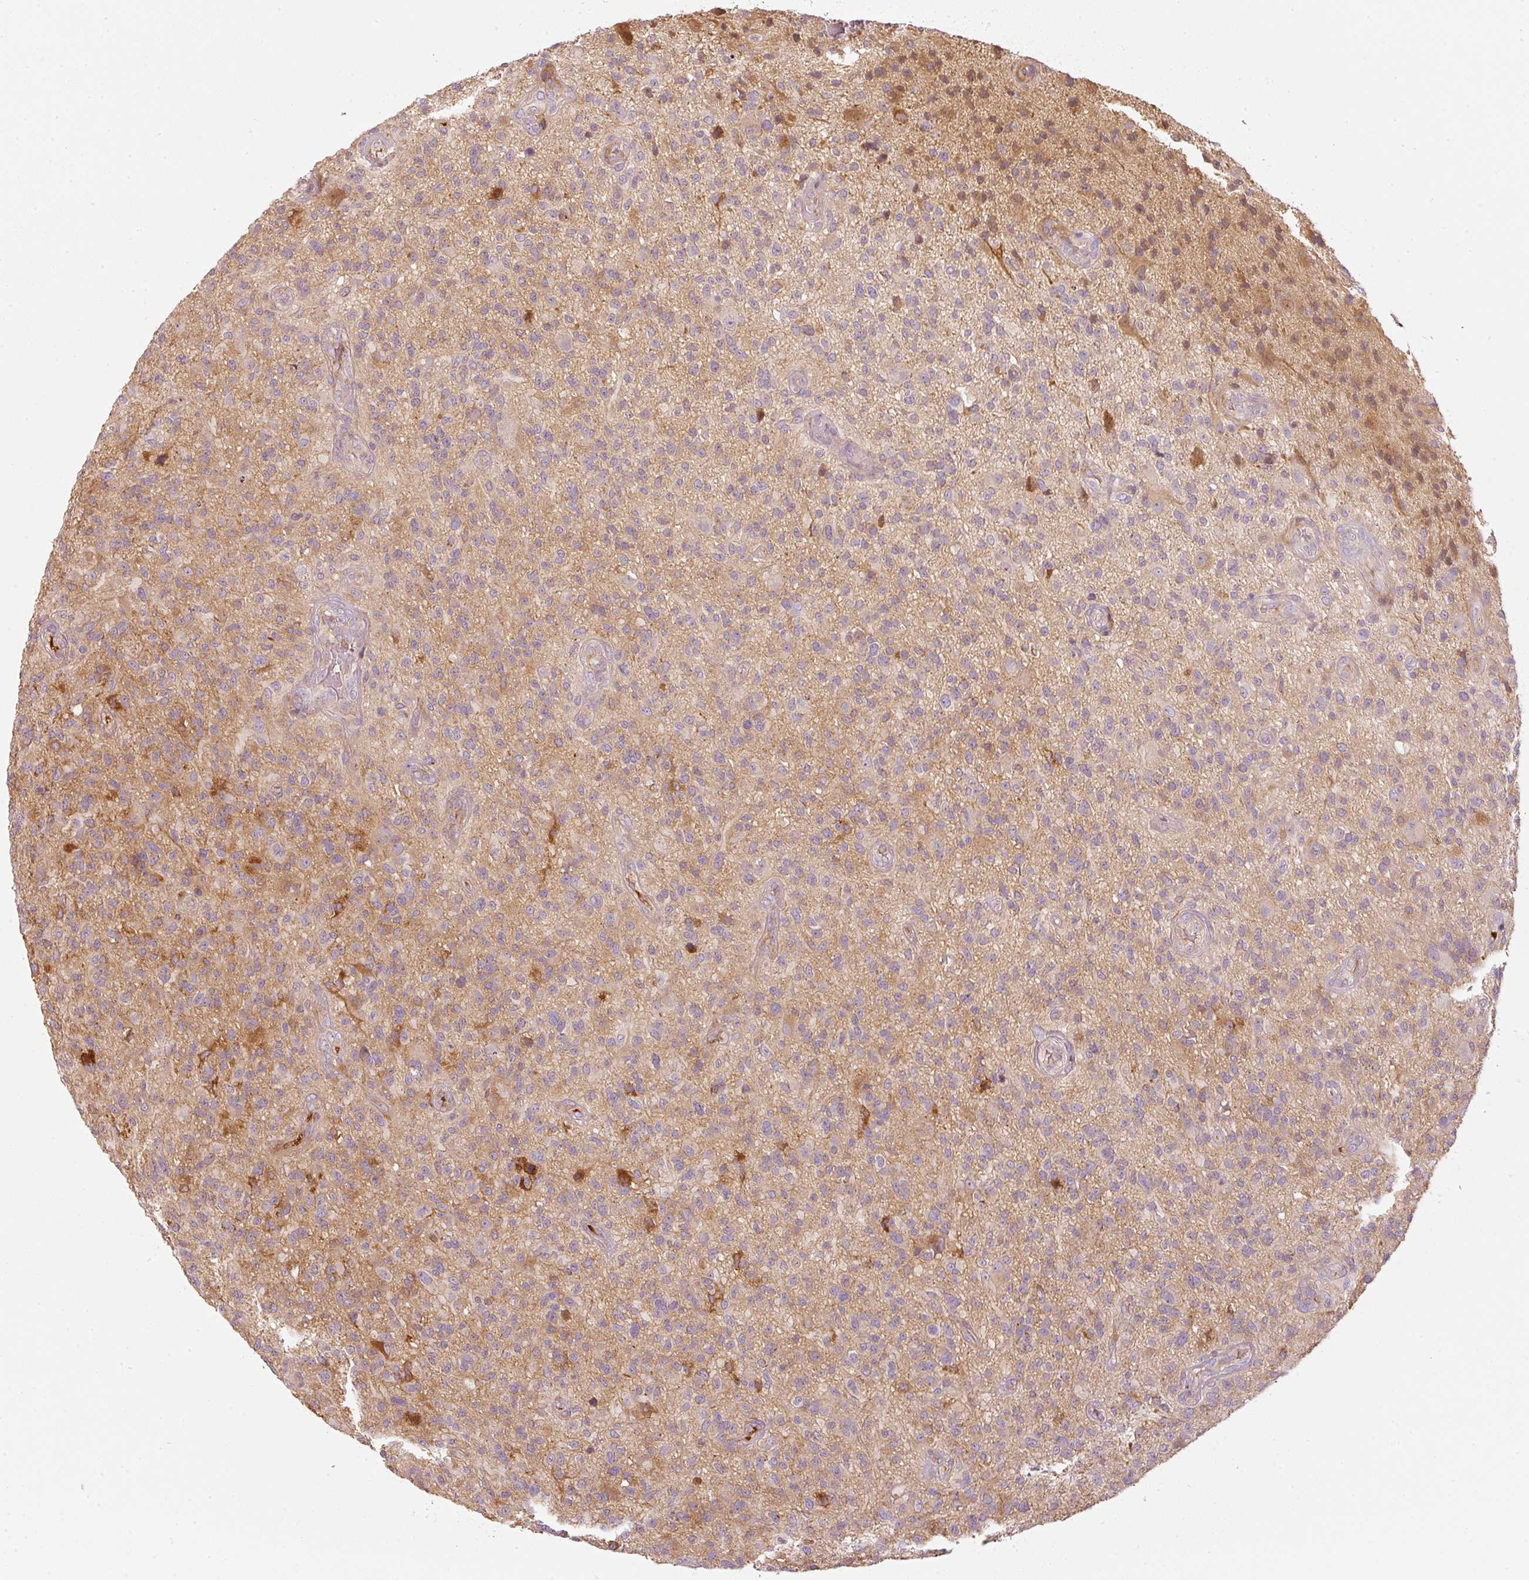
{"staining": {"intensity": "moderate", "quantity": "<25%", "location": "cytoplasmic/membranous"}, "tissue": "glioma", "cell_type": "Tumor cells", "image_type": "cancer", "snomed": [{"axis": "morphology", "description": "Glioma, malignant, High grade"}, {"axis": "topography", "description": "Brain"}], "caption": "IHC photomicrograph of malignant high-grade glioma stained for a protein (brown), which demonstrates low levels of moderate cytoplasmic/membranous expression in about <25% of tumor cells.", "gene": "SERPING1", "patient": {"sex": "male", "age": 47}}